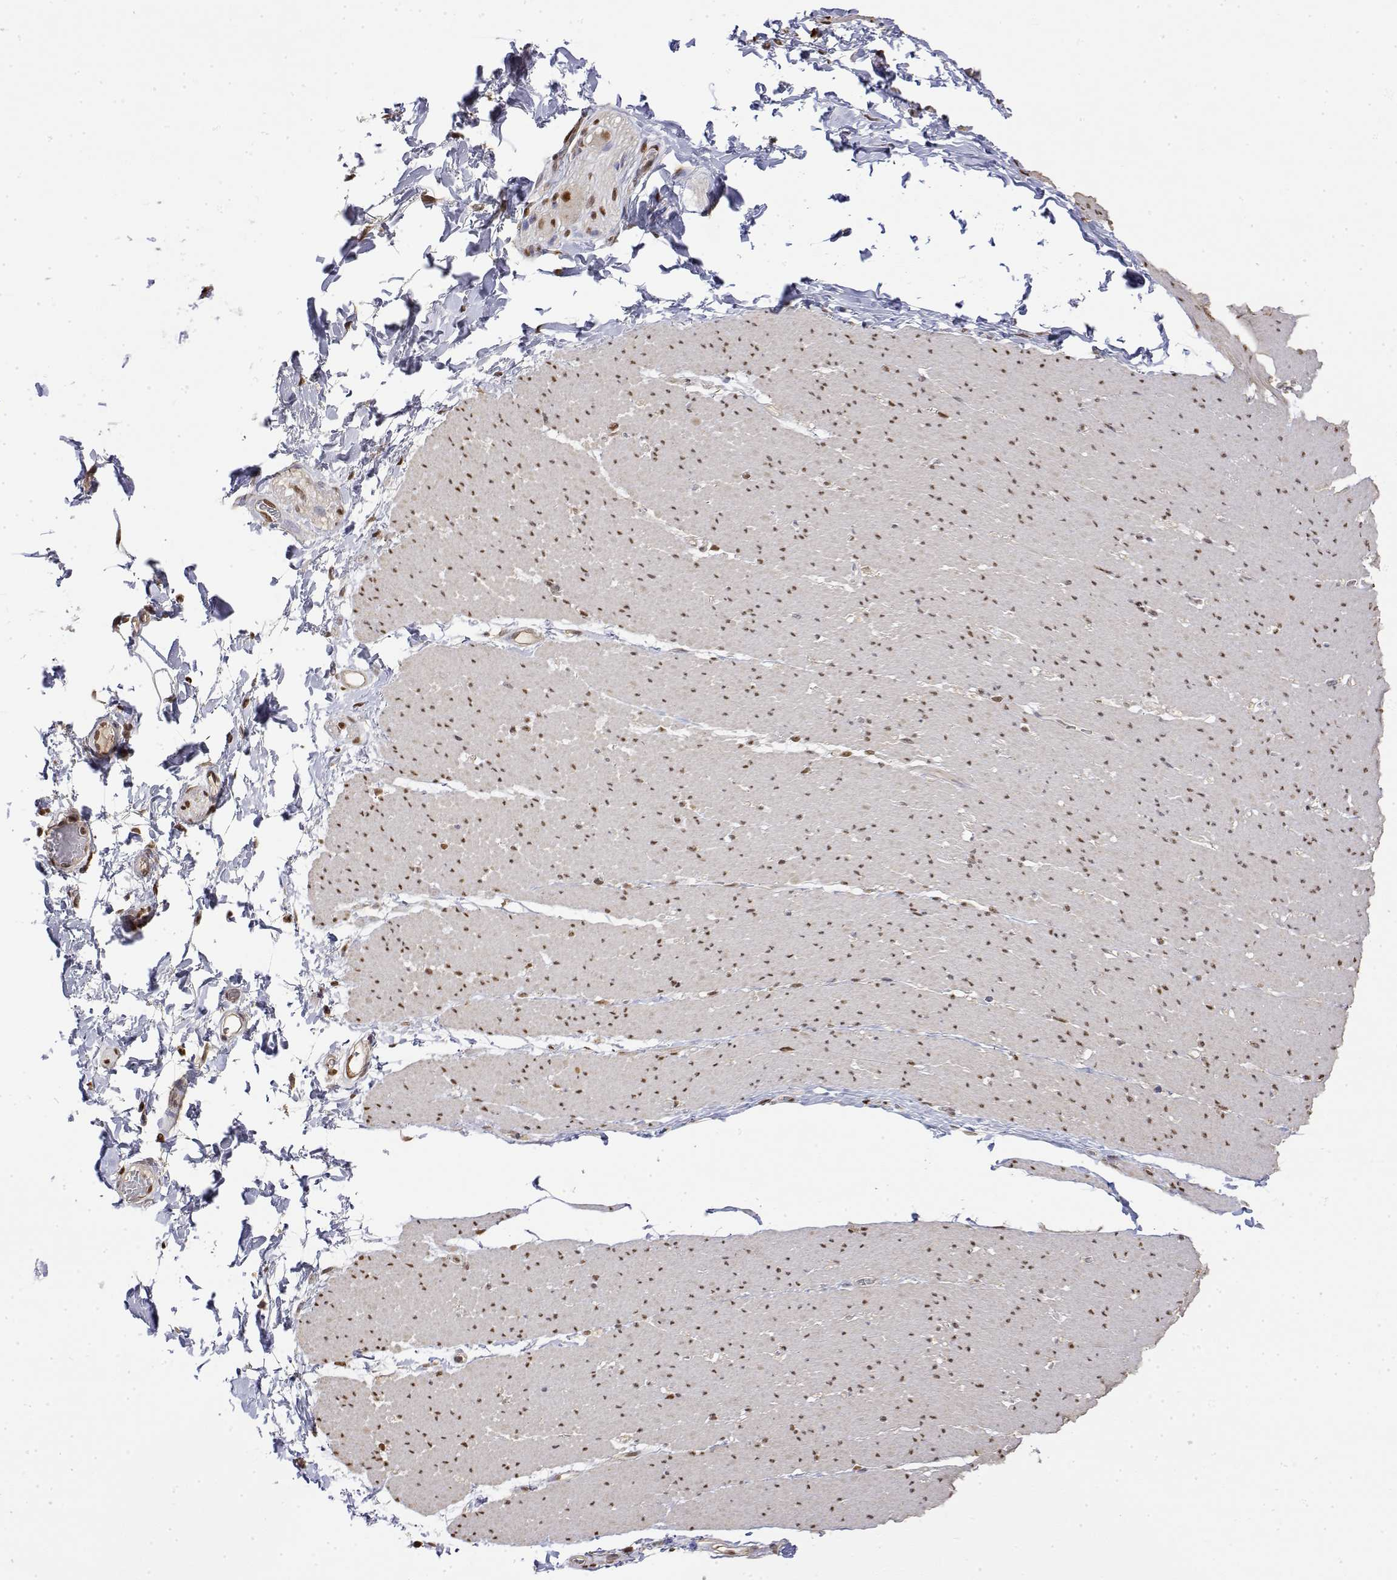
{"staining": {"intensity": "moderate", "quantity": ">75%", "location": "nuclear"}, "tissue": "smooth muscle", "cell_type": "Smooth muscle cells", "image_type": "normal", "snomed": [{"axis": "morphology", "description": "Normal tissue, NOS"}, {"axis": "topography", "description": "Smooth muscle"}, {"axis": "topography", "description": "Rectum"}], "caption": "Protein expression analysis of benign human smooth muscle reveals moderate nuclear positivity in about >75% of smooth muscle cells. (Stains: DAB (3,3'-diaminobenzidine) in brown, nuclei in blue, Microscopy: brightfield microscopy at high magnification).", "gene": "TPI1", "patient": {"sex": "male", "age": 53}}